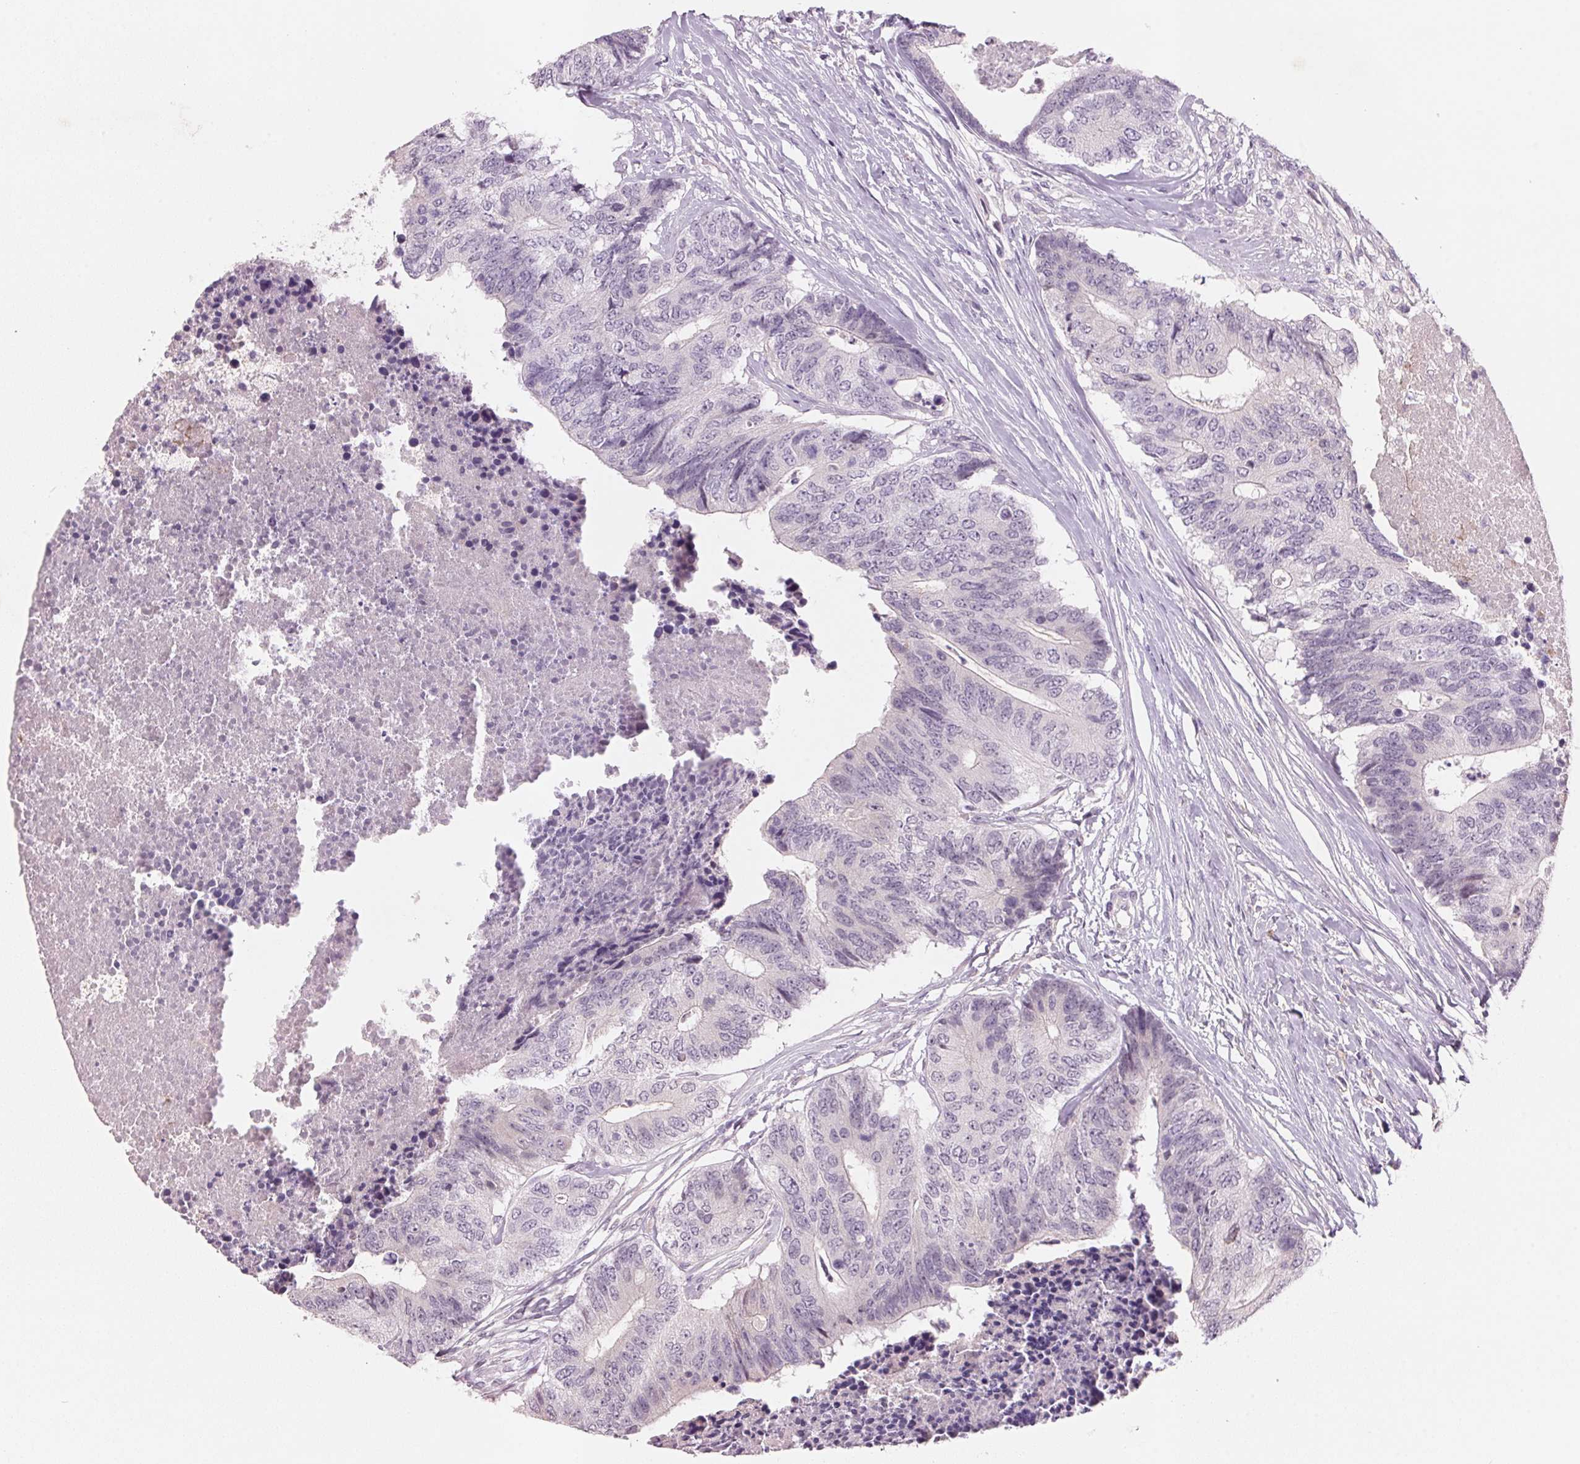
{"staining": {"intensity": "negative", "quantity": "none", "location": "none"}, "tissue": "colorectal cancer", "cell_type": "Tumor cells", "image_type": "cancer", "snomed": [{"axis": "morphology", "description": "Adenocarcinoma, NOS"}, {"axis": "topography", "description": "Colon"}], "caption": "Image shows no significant protein expression in tumor cells of colorectal cancer (adenocarcinoma). (DAB immunohistochemistry (IHC) with hematoxylin counter stain).", "gene": "ADAM20", "patient": {"sex": "female", "age": 67}}